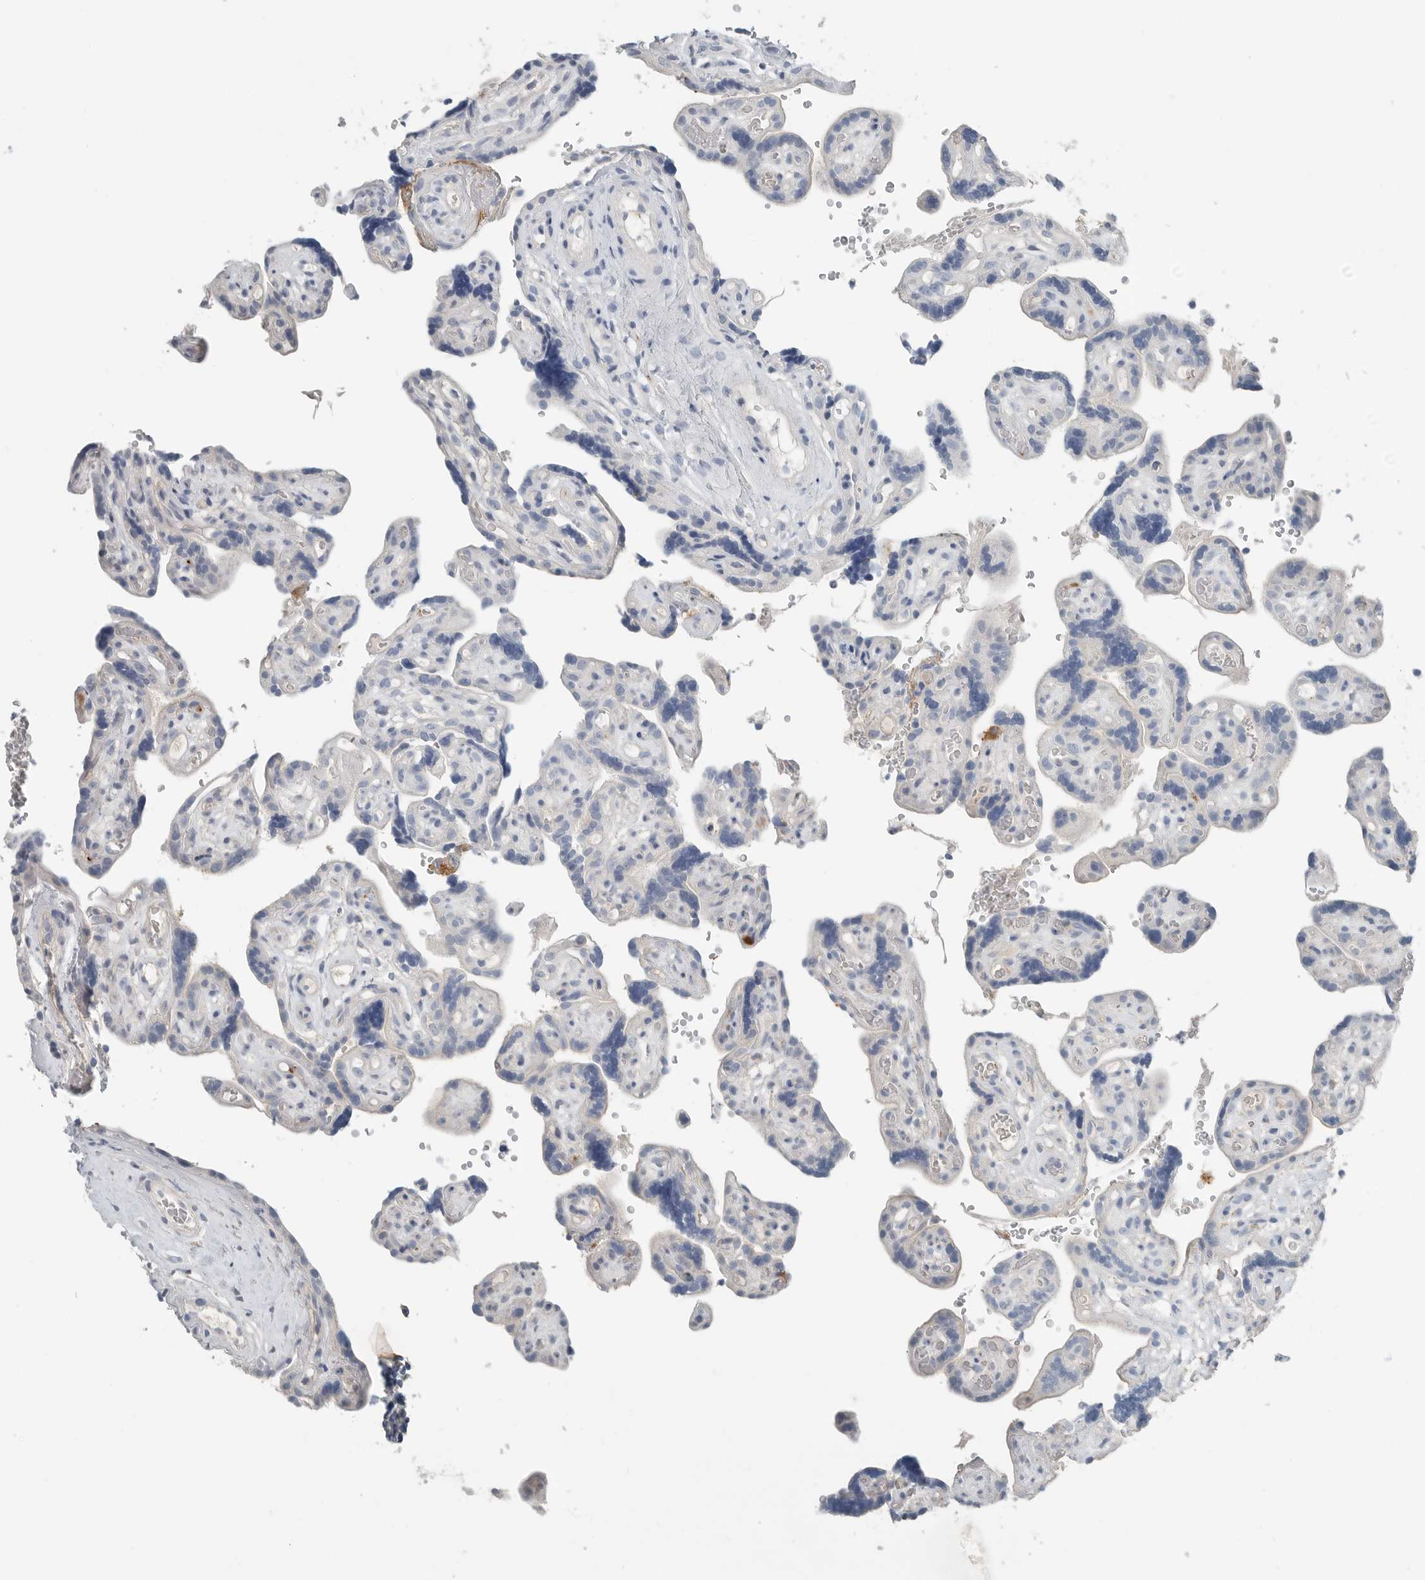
{"staining": {"intensity": "negative", "quantity": "none", "location": "none"}, "tissue": "placenta", "cell_type": "Decidual cells", "image_type": "normal", "snomed": [{"axis": "morphology", "description": "Normal tissue, NOS"}, {"axis": "topography", "description": "Placenta"}], "caption": "The histopathology image displays no significant expression in decidual cells of placenta.", "gene": "SERPINB7", "patient": {"sex": "female", "age": 30}}